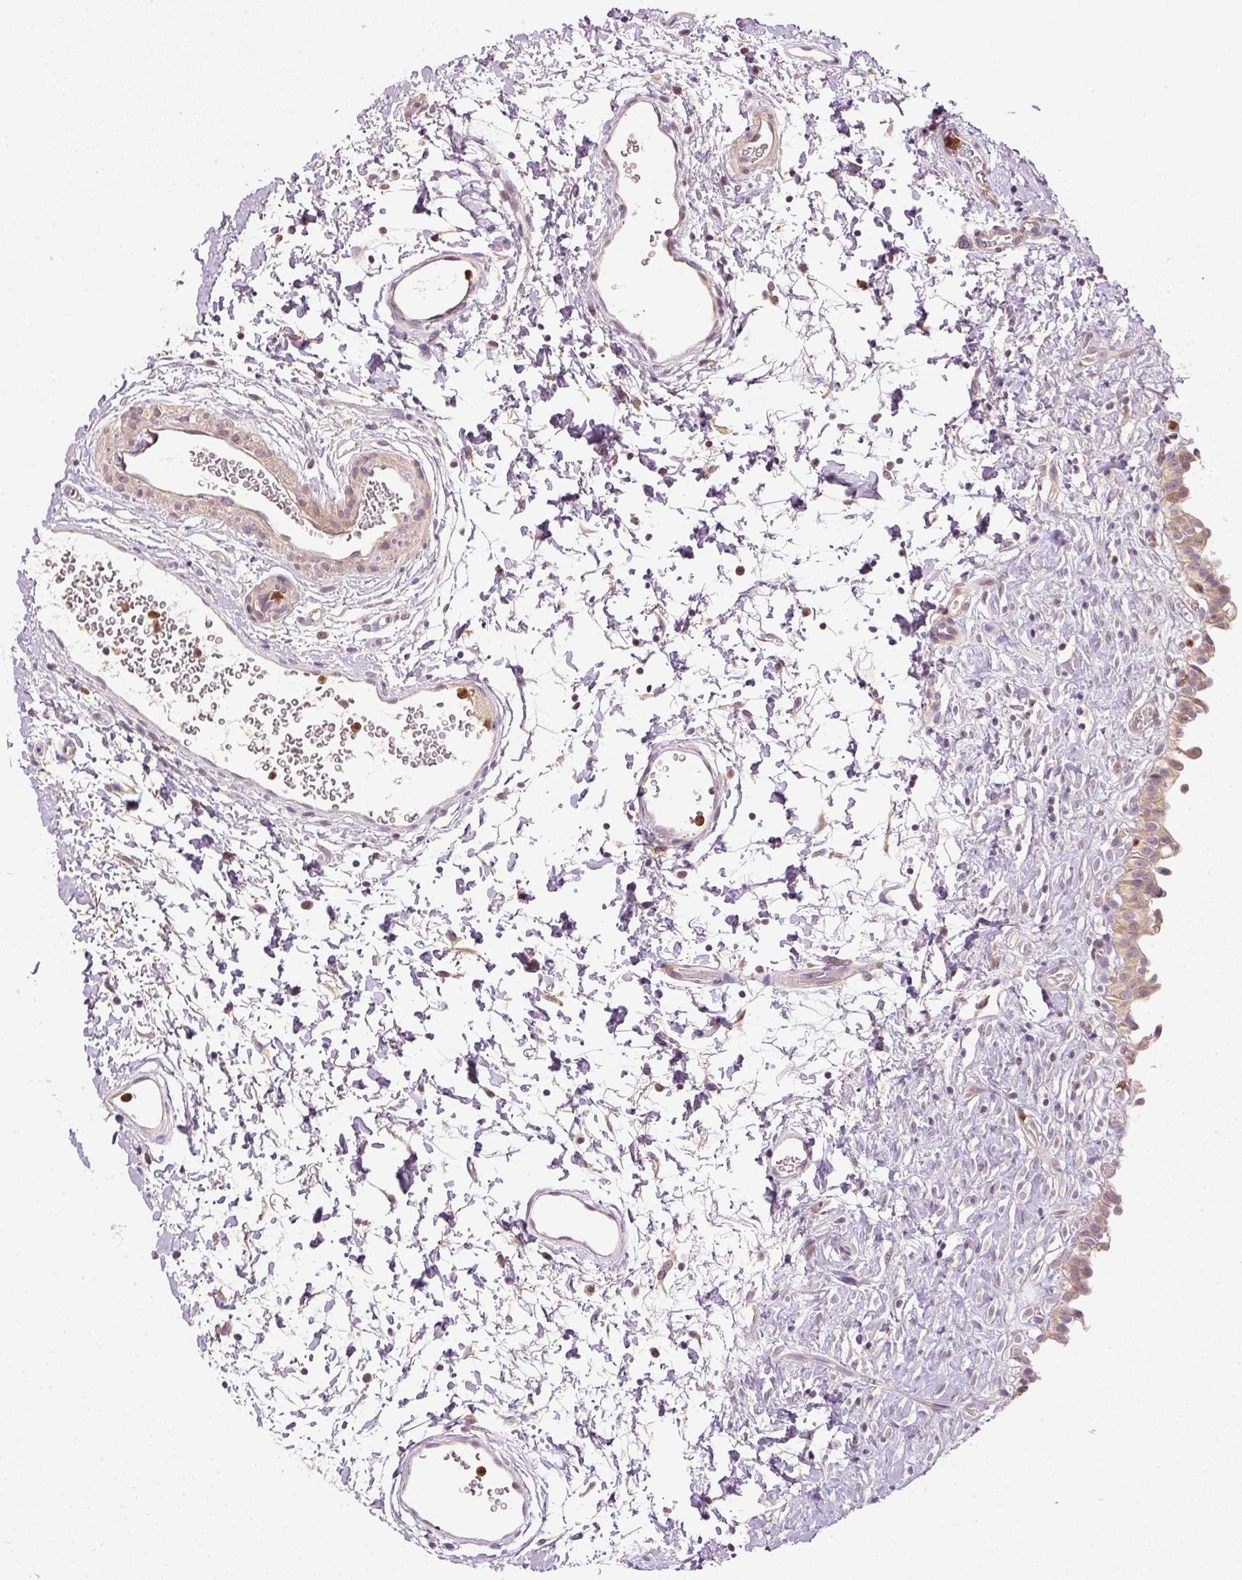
{"staining": {"intensity": "weak", "quantity": "25%-75%", "location": "cytoplasmic/membranous"}, "tissue": "urinary bladder", "cell_type": "Urothelial cells", "image_type": "normal", "snomed": [{"axis": "morphology", "description": "Normal tissue, NOS"}, {"axis": "topography", "description": "Urinary bladder"}], "caption": "The histopathology image shows immunohistochemical staining of unremarkable urinary bladder. There is weak cytoplasmic/membranous positivity is identified in approximately 25%-75% of urothelial cells.", "gene": "CTTNBP2", "patient": {"sex": "male", "age": 51}}